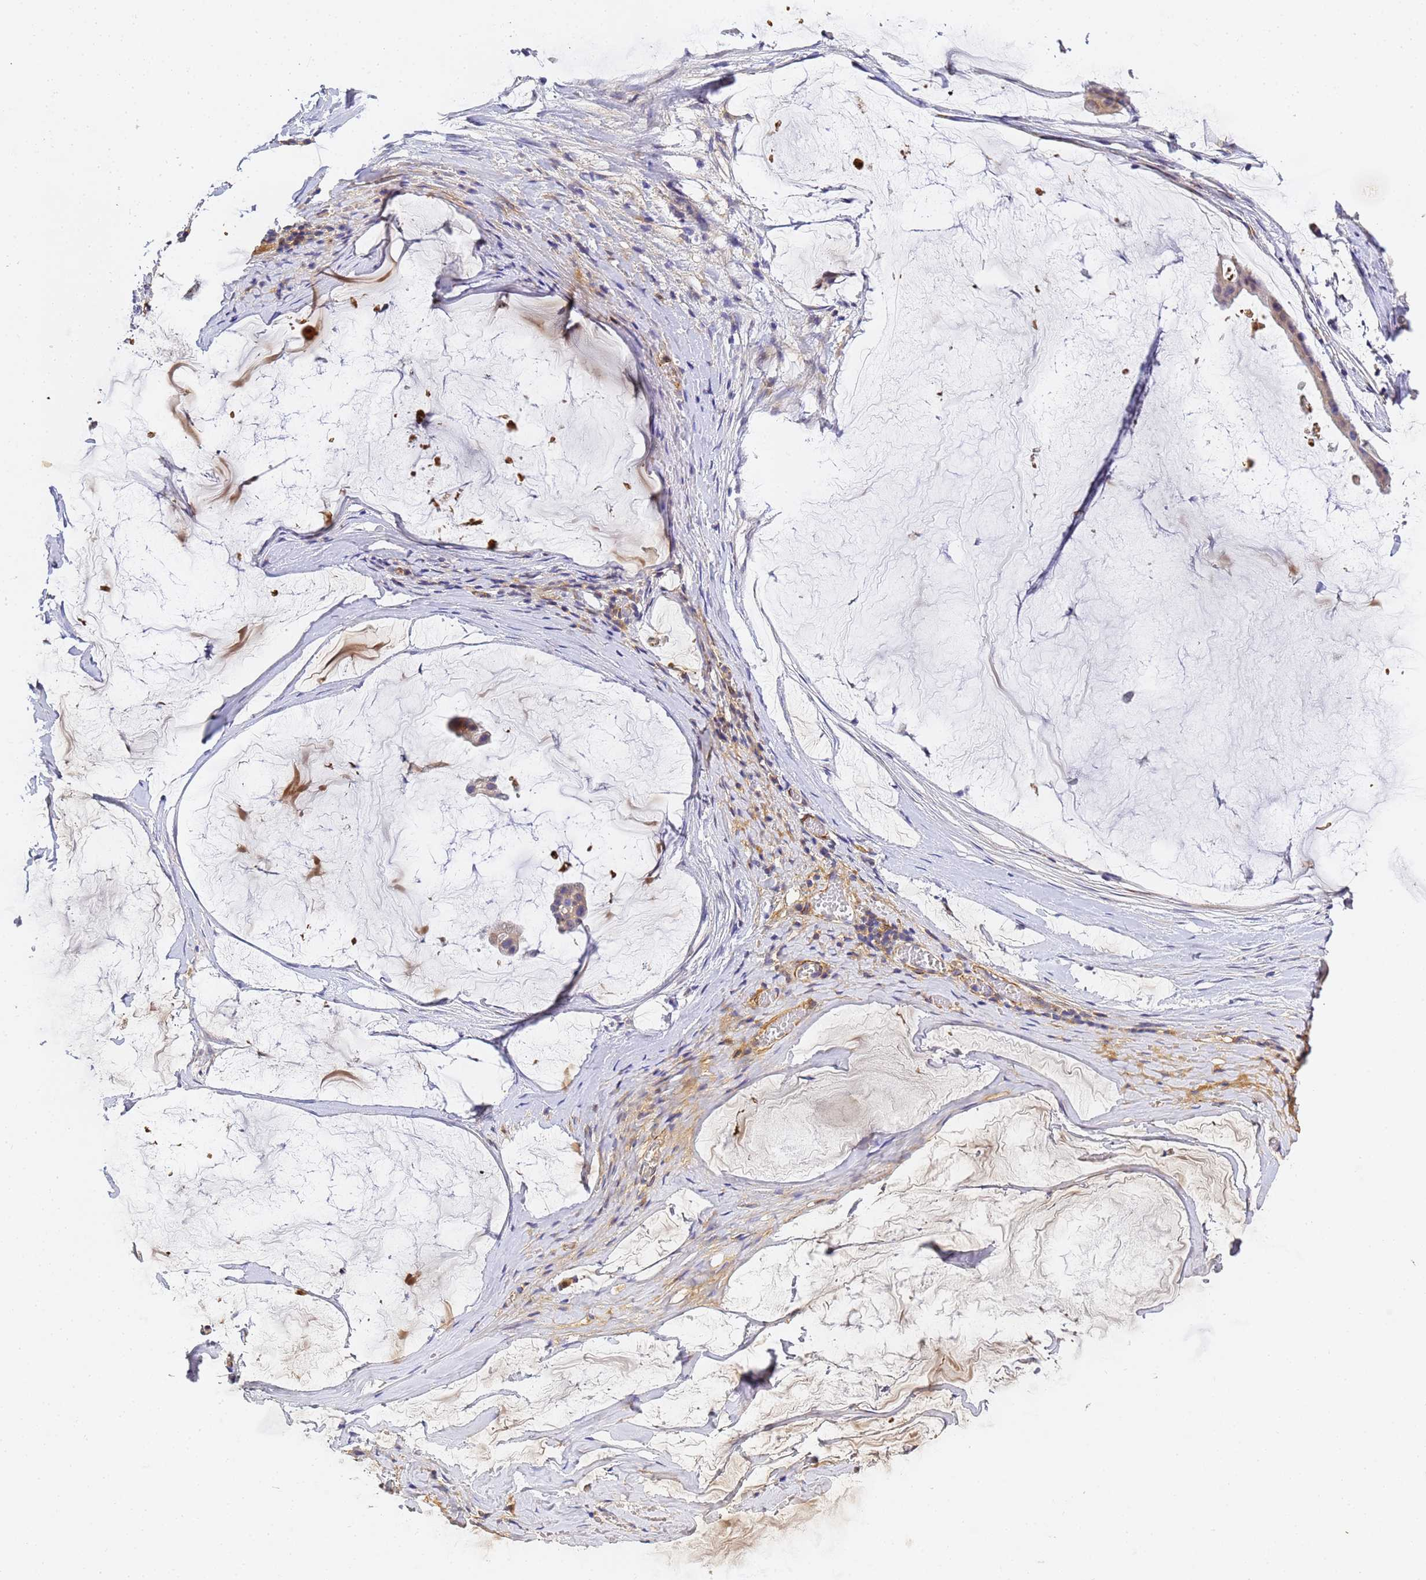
{"staining": {"intensity": "negative", "quantity": "none", "location": "none"}, "tissue": "ovarian cancer", "cell_type": "Tumor cells", "image_type": "cancer", "snomed": [{"axis": "morphology", "description": "Cystadenocarcinoma, mucinous, NOS"}, {"axis": "topography", "description": "Ovary"}], "caption": "Immunohistochemical staining of ovarian cancer (mucinous cystadenocarcinoma) exhibits no significant staining in tumor cells.", "gene": "CFH", "patient": {"sex": "female", "age": 73}}